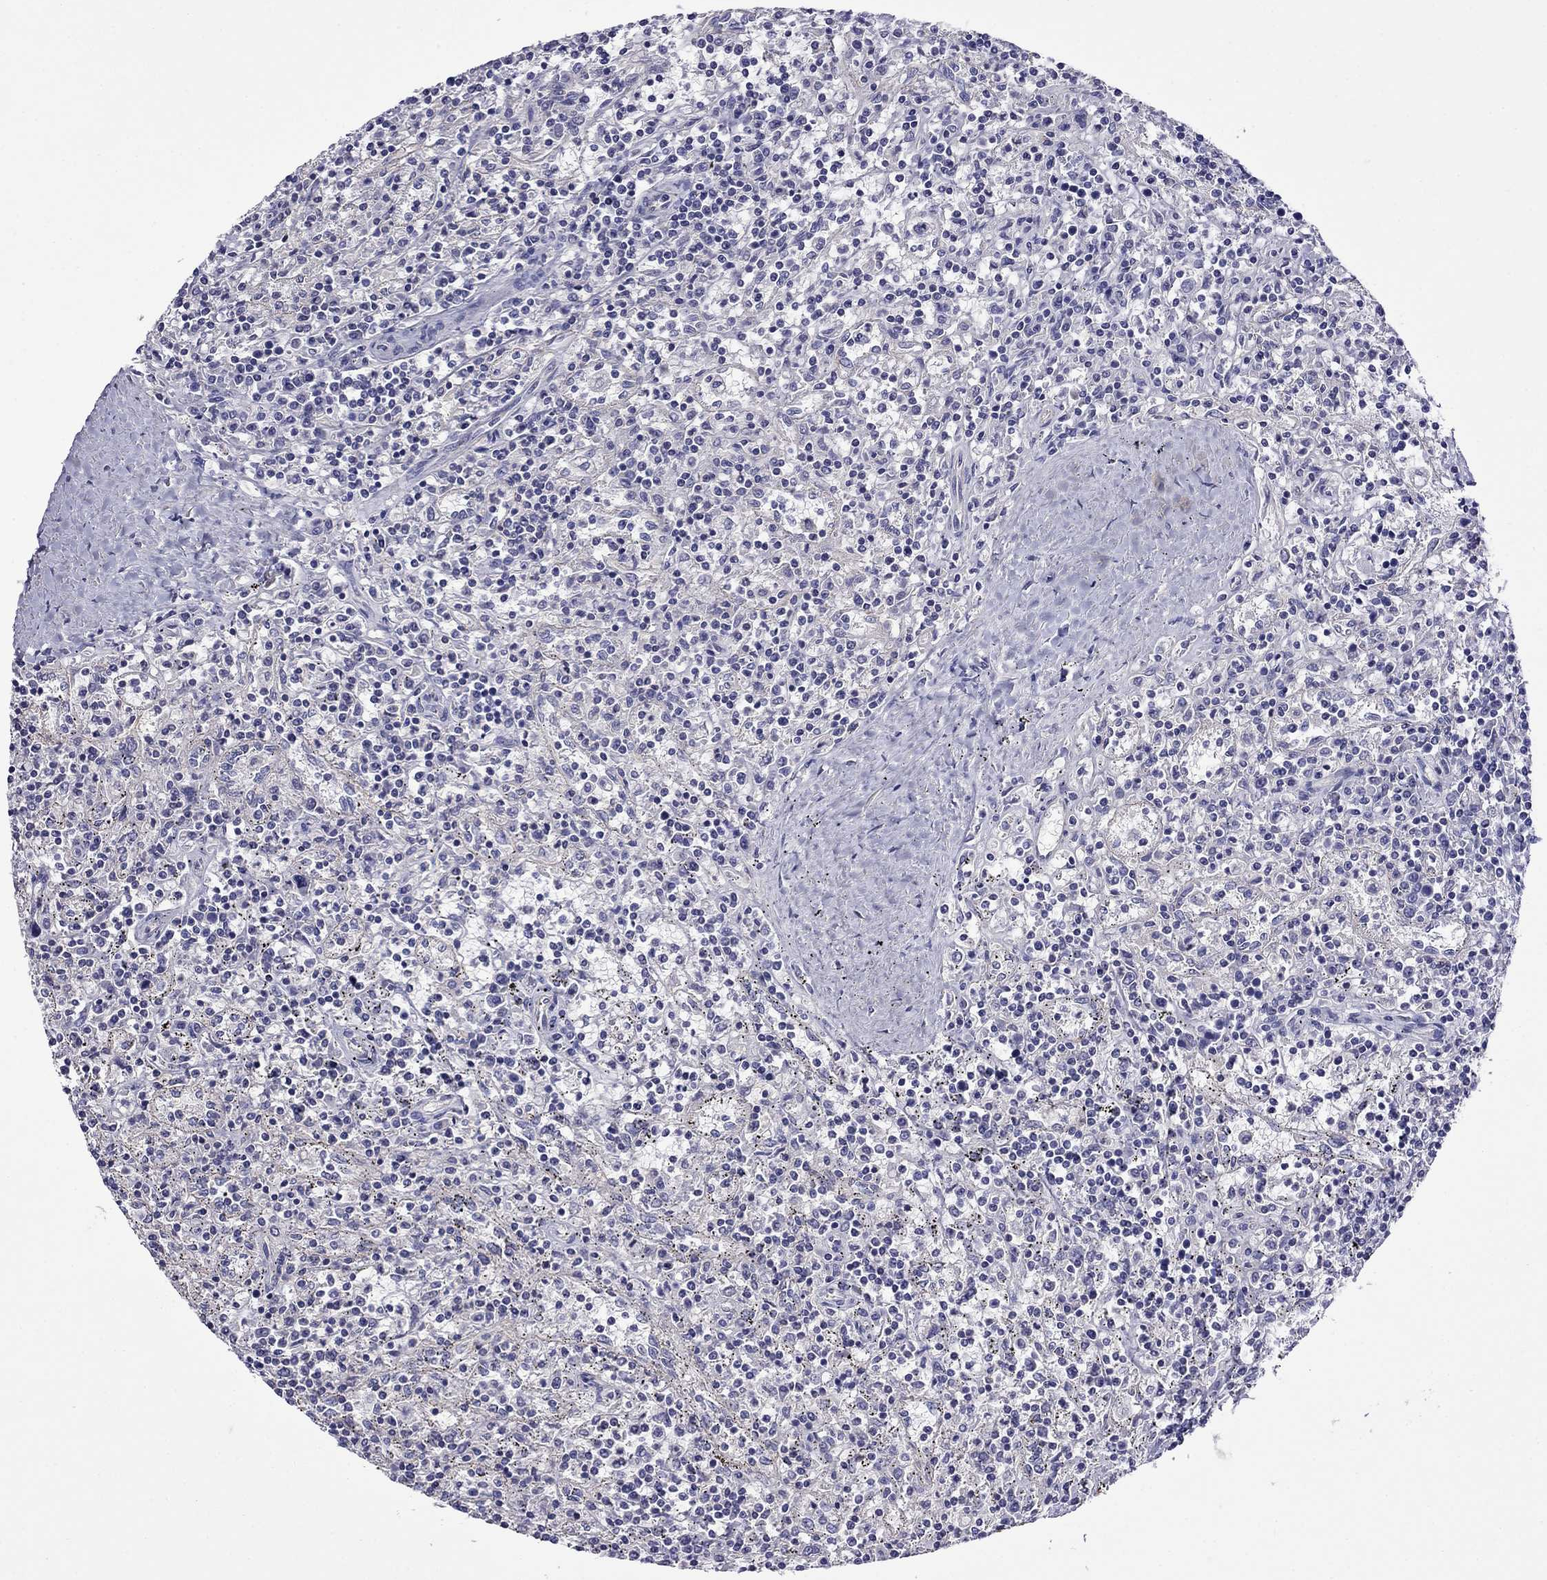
{"staining": {"intensity": "negative", "quantity": "none", "location": "none"}, "tissue": "lymphoma", "cell_type": "Tumor cells", "image_type": "cancer", "snomed": [{"axis": "morphology", "description": "Malignant lymphoma, non-Hodgkin's type, Low grade"}, {"axis": "topography", "description": "Spleen"}], "caption": "An immunohistochemistry (IHC) histopathology image of malignant lymphoma, non-Hodgkin's type (low-grade) is shown. There is no staining in tumor cells of malignant lymphoma, non-Hodgkin's type (low-grade). Brightfield microscopy of immunohistochemistry stained with DAB (3,3'-diaminobenzidine) (brown) and hematoxylin (blue), captured at high magnification.", "gene": "STAR", "patient": {"sex": "male", "age": 62}}